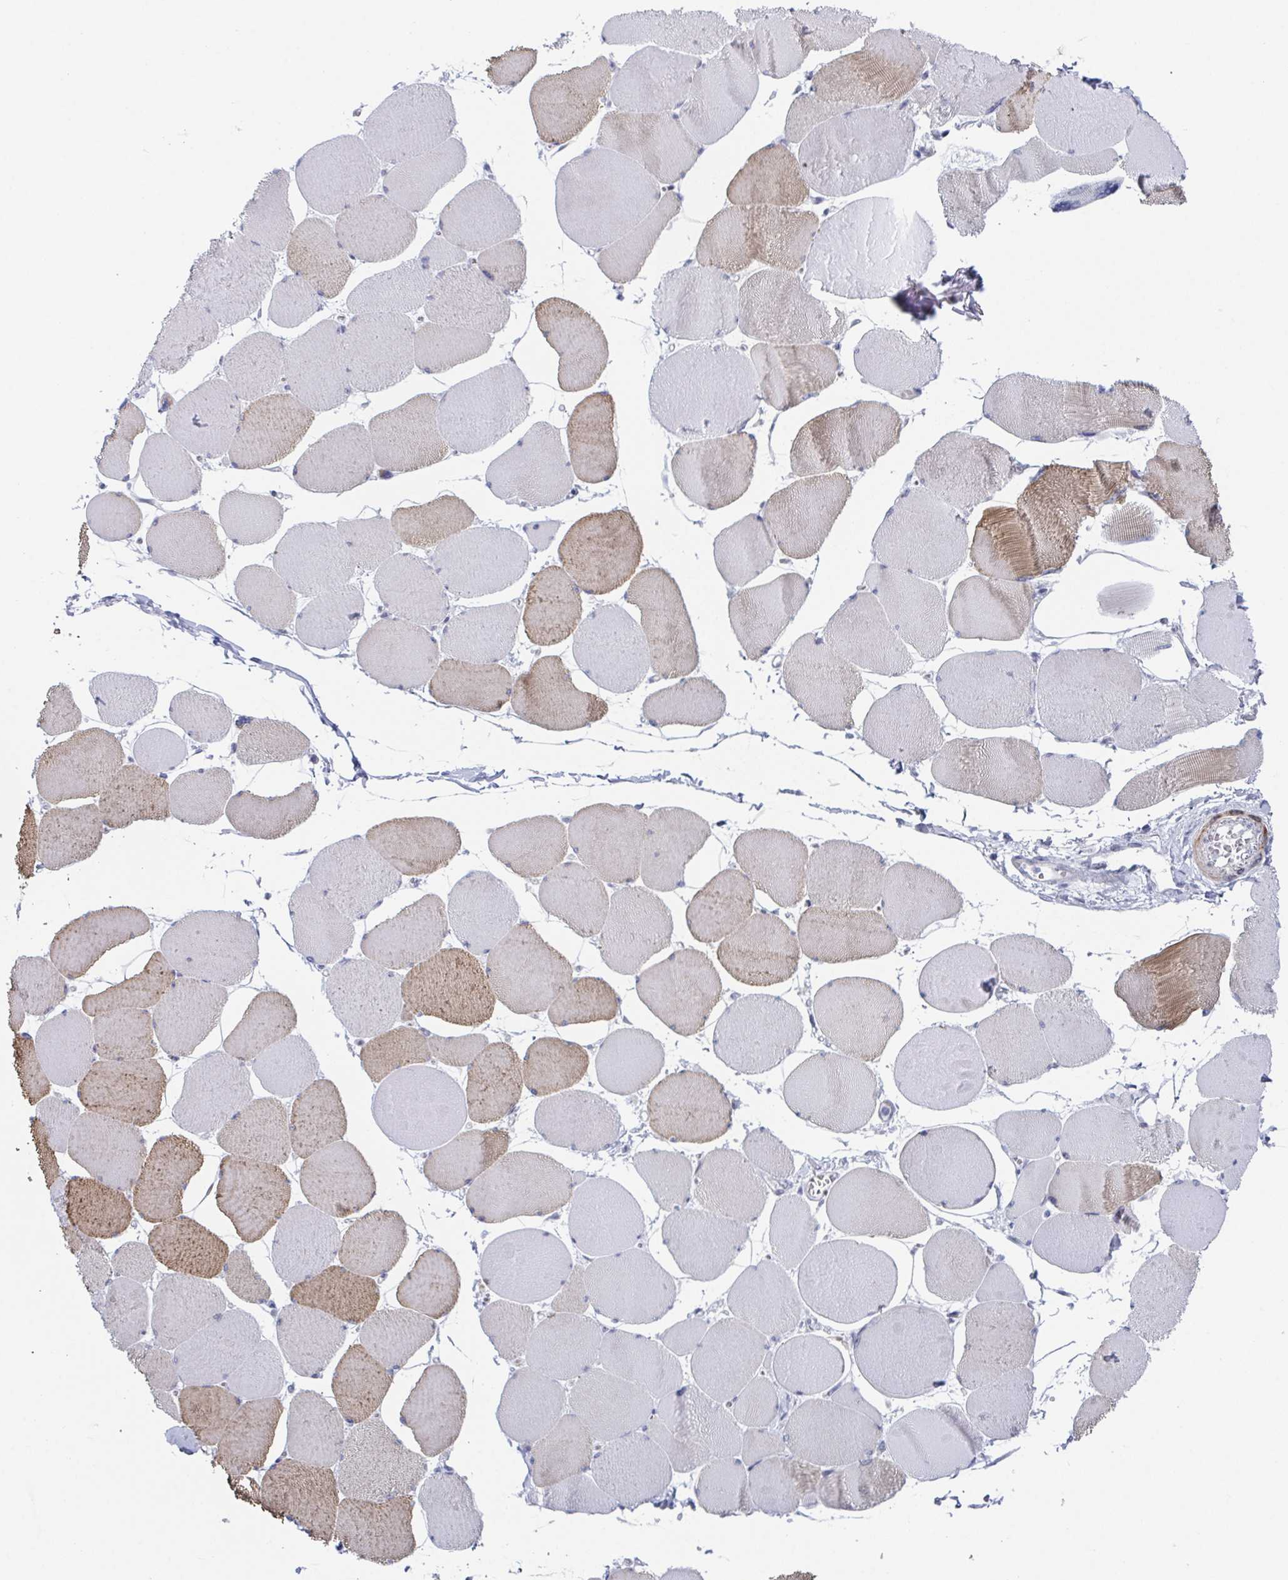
{"staining": {"intensity": "moderate", "quantity": "<25%", "location": "cytoplasmic/membranous"}, "tissue": "skeletal muscle", "cell_type": "Myocytes", "image_type": "normal", "snomed": [{"axis": "morphology", "description": "Normal tissue, NOS"}, {"axis": "topography", "description": "Skeletal muscle"}], "caption": "This is an image of immunohistochemistry staining of normal skeletal muscle, which shows moderate expression in the cytoplasmic/membranous of myocytes.", "gene": "ZFP64", "patient": {"sex": "female", "age": 75}}